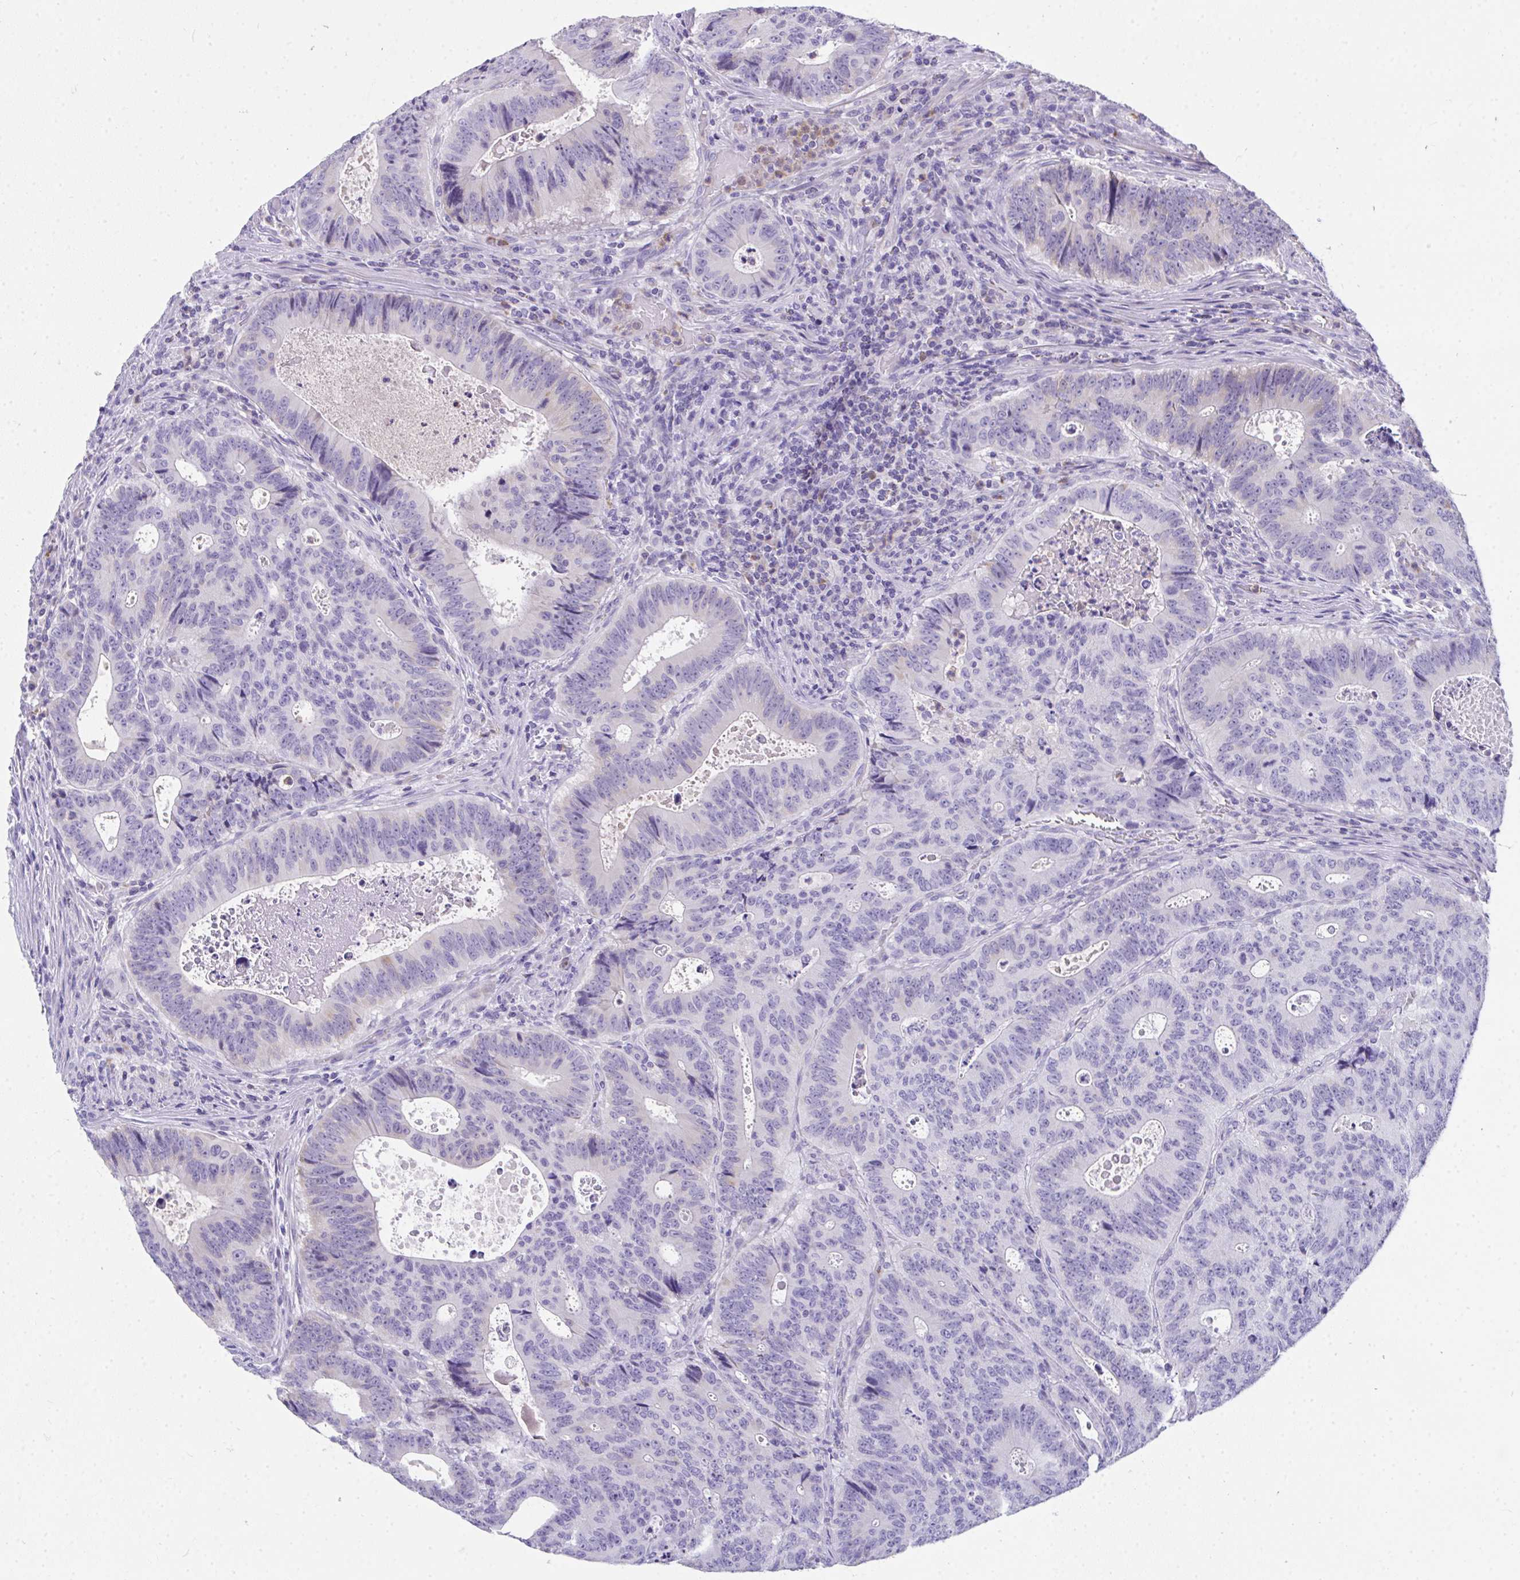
{"staining": {"intensity": "negative", "quantity": "none", "location": "none"}, "tissue": "colorectal cancer", "cell_type": "Tumor cells", "image_type": "cancer", "snomed": [{"axis": "morphology", "description": "Adenocarcinoma, NOS"}, {"axis": "topography", "description": "Colon"}], "caption": "Immunohistochemistry (IHC) micrograph of adenocarcinoma (colorectal) stained for a protein (brown), which exhibits no positivity in tumor cells. (DAB IHC visualized using brightfield microscopy, high magnification).", "gene": "COA5", "patient": {"sex": "male", "age": 62}}